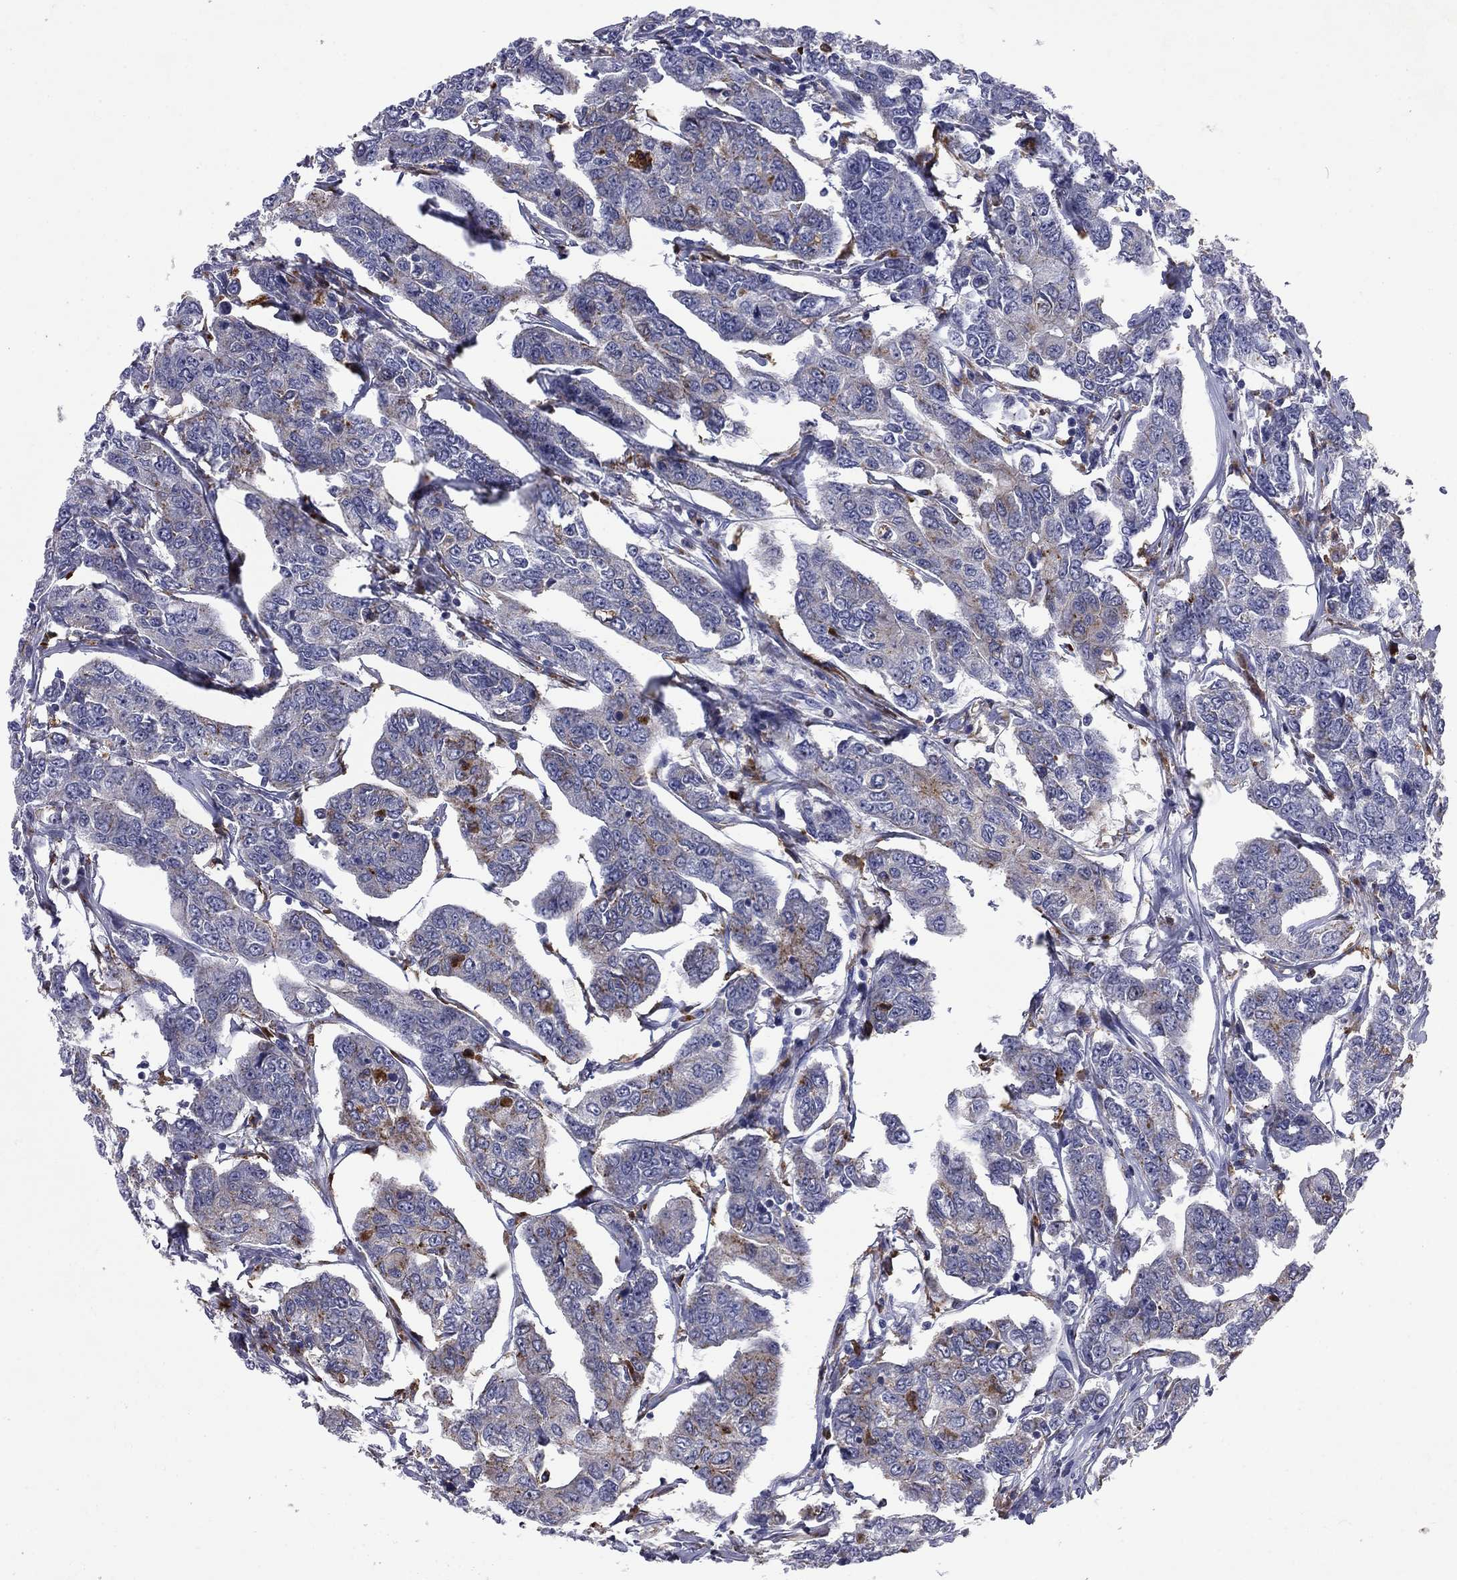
{"staining": {"intensity": "weak", "quantity": "<25%", "location": "cytoplasmic/membranous"}, "tissue": "breast cancer", "cell_type": "Tumor cells", "image_type": "cancer", "snomed": [{"axis": "morphology", "description": "Duct carcinoma"}, {"axis": "topography", "description": "Breast"}], "caption": "Image shows no significant protein staining in tumor cells of breast intraductal carcinoma.", "gene": "MADCAM1", "patient": {"sex": "female", "age": 88}}